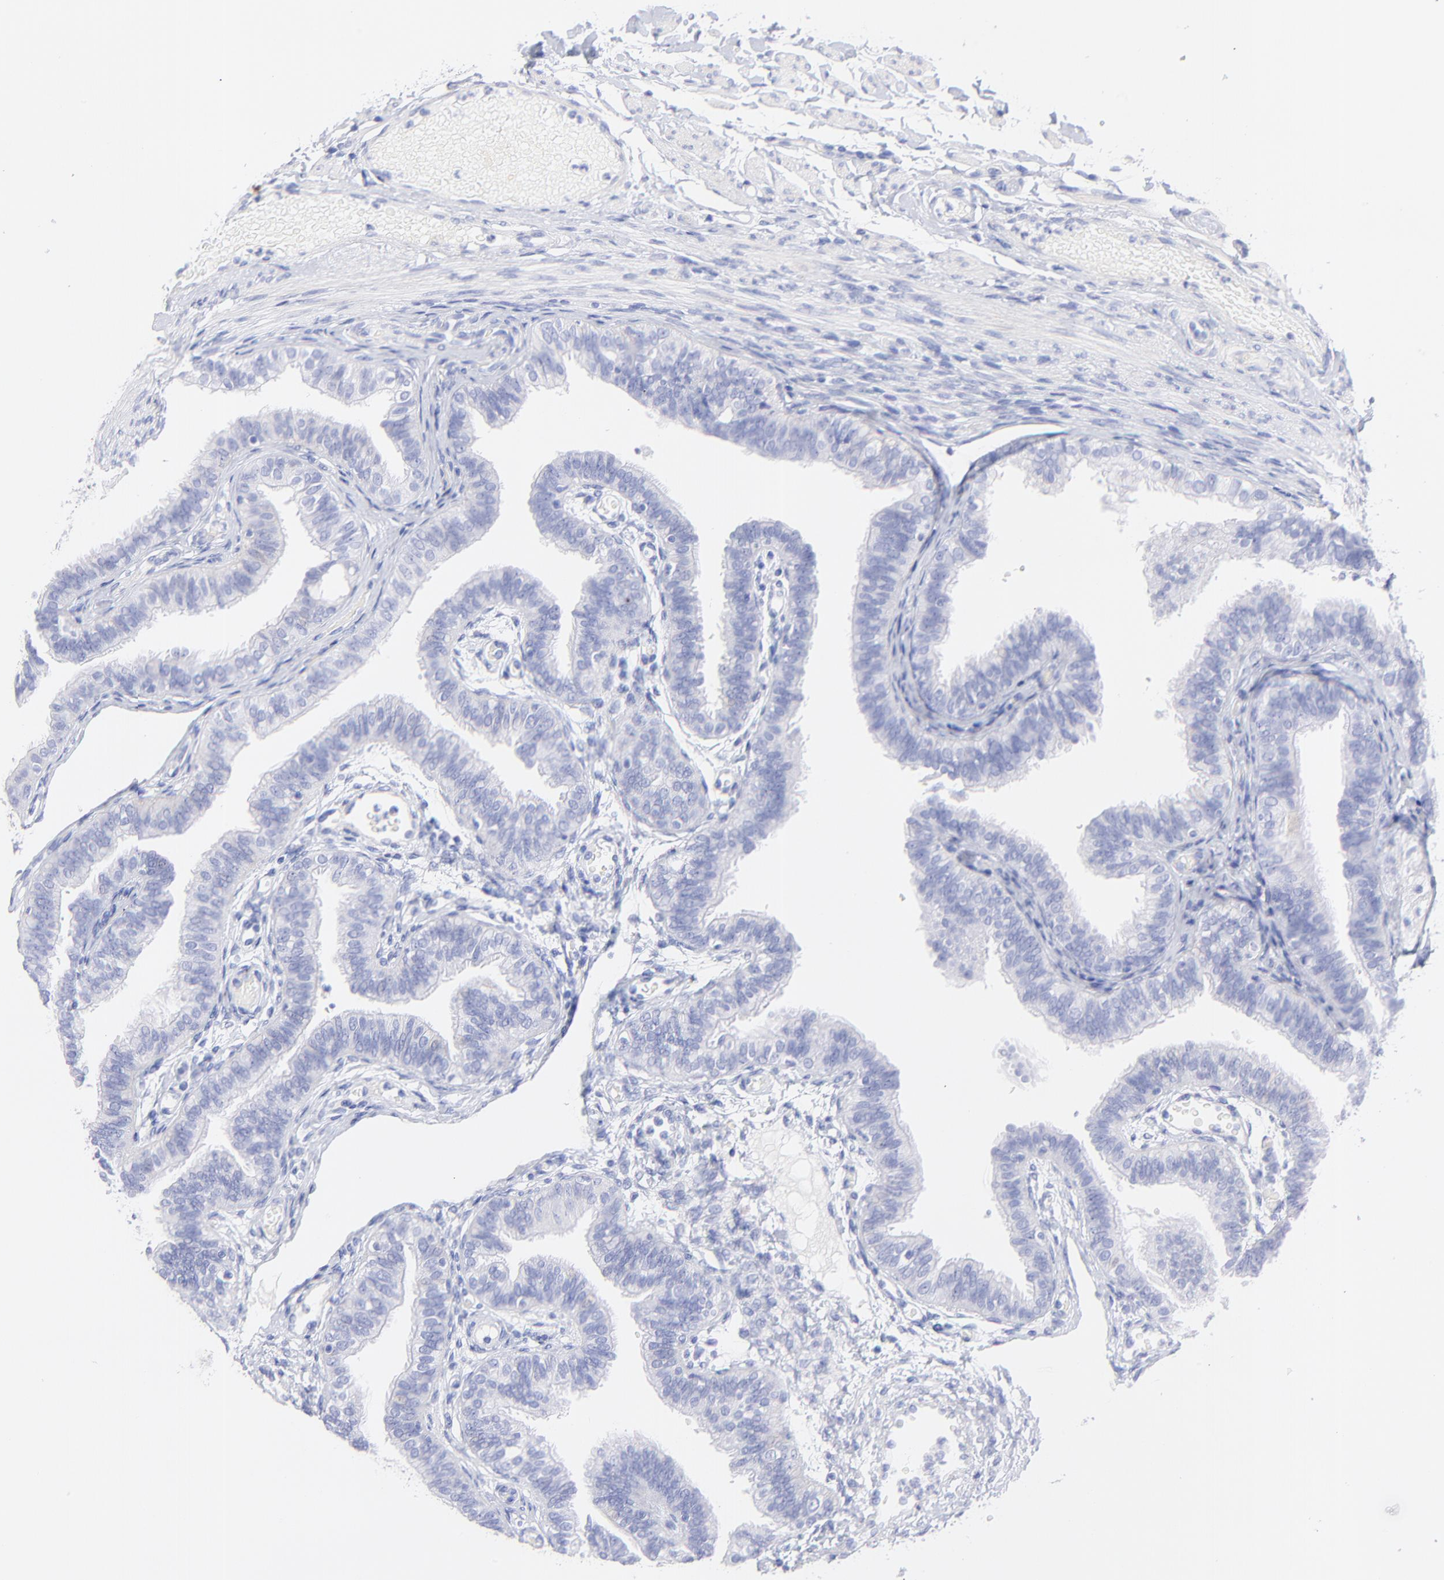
{"staining": {"intensity": "negative", "quantity": "none", "location": "none"}, "tissue": "fallopian tube", "cell_type": "Glandular cells", "image_type": "normal", "snomed": [{"axis": "morphology", "description": "Normal tissue, NOS"}, {"axis": "morphology", "description": "Dermoid, NOS"}, {"axis": "topography", "description": "Fallopian tube"}], "caption": "Image shows no protein expression in glandular cells of benign fallopian tube.", "gene": "C1QTNF6", "patient": {"sex": "female", "age": 33}}